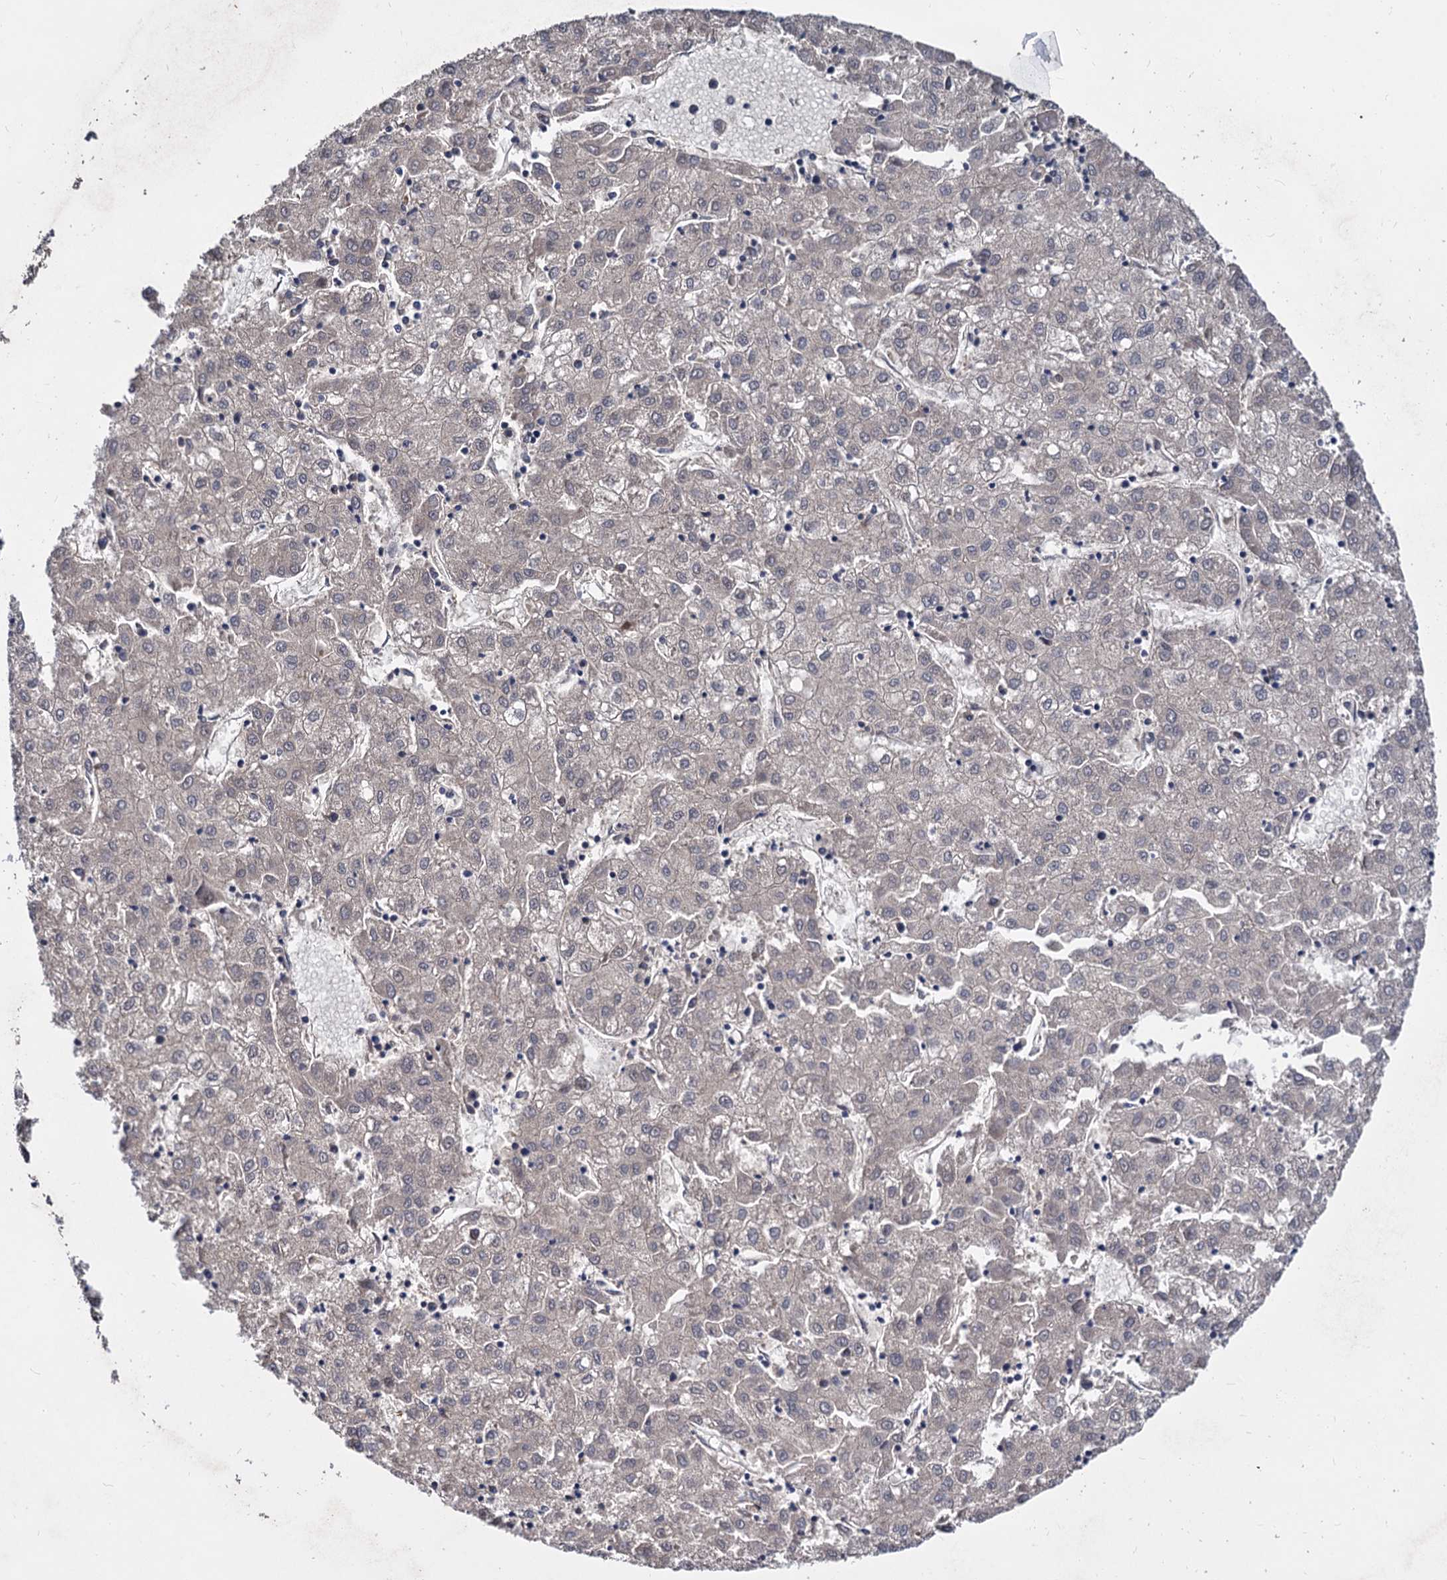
{"staining": {"intensity": "negative", "quantity": "none", "location": "none"}, "tissue": "liver cancer", "cell_type": "Tumor cells", "image_type": "cancer", "snomed": [{"axis": "morphology", "description": "Carcinoma, Hepatocellular, NOS"}, {"axis": "topography", "description": "Liver"}], "caption": "DAB (3,3'-diaminobenzidine) immunohistochemical staining of liver hepatocellular carcinoma demonstrates no significant positivity in tumor cells.", "gene": "PSMD4", "patient": {"sex": "male", "age": 72}}